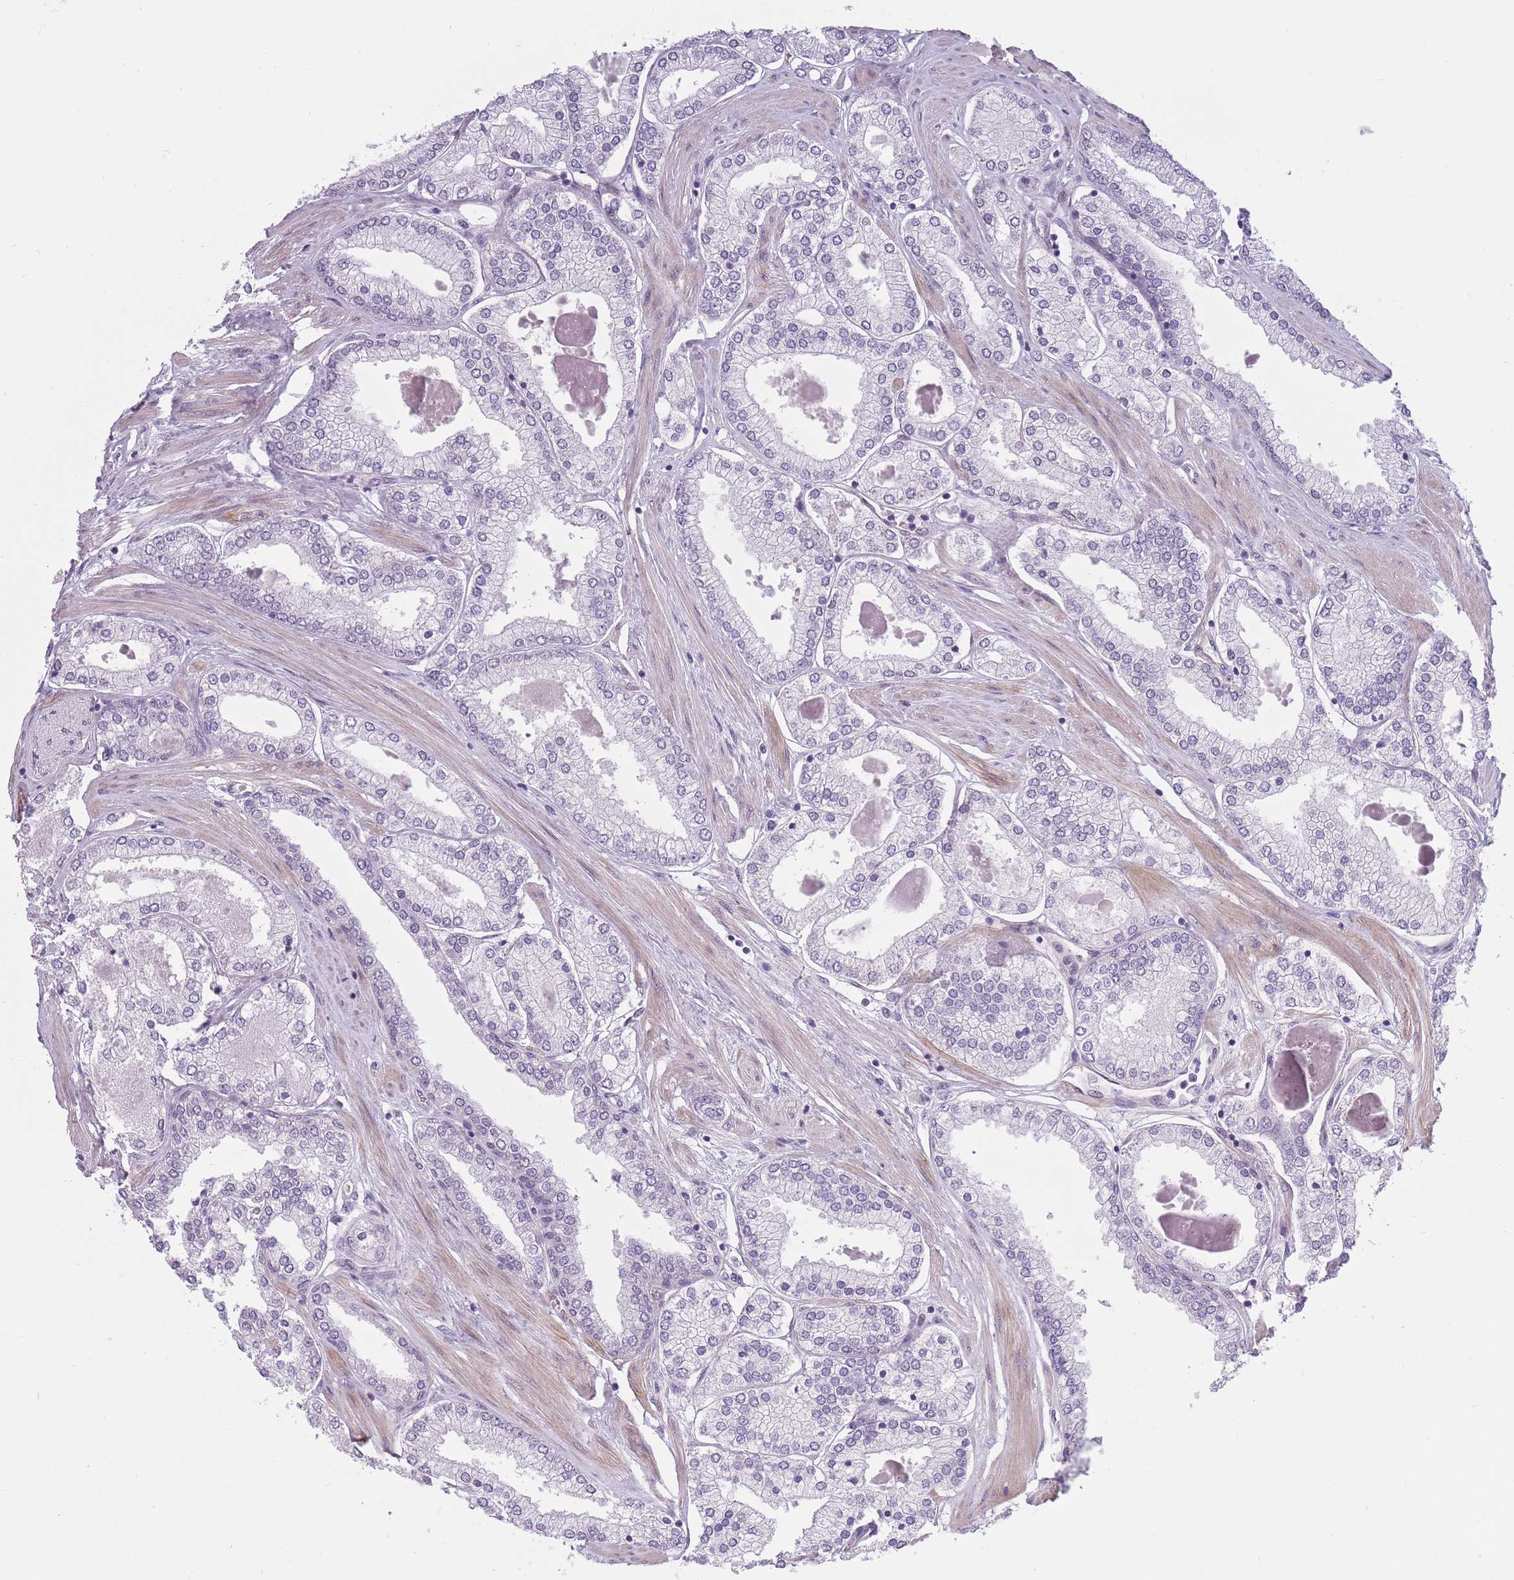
{"staining": {"intensity": "negative", "quantity": "none", "location": "none"}, "tissue": "prostate cancer", "cell_type": "Tumor cells", "image_type": "cancer", "snomed": [{"axis": "morphology", "description": "Adenocarcinoma, Low grade"}, {"axis": "topography", "description": "Prostate"}], "caption": "IHC histopathology image of prostate low-grade adenocarcinoma stained for a protein (brown), which shows no expression in tumor cells. (DAB immunohistochemistry (IHC) with hematoxylin counter stain).", "gene": "OR6B3", "patient": {"sex": "male", "age": 42}}